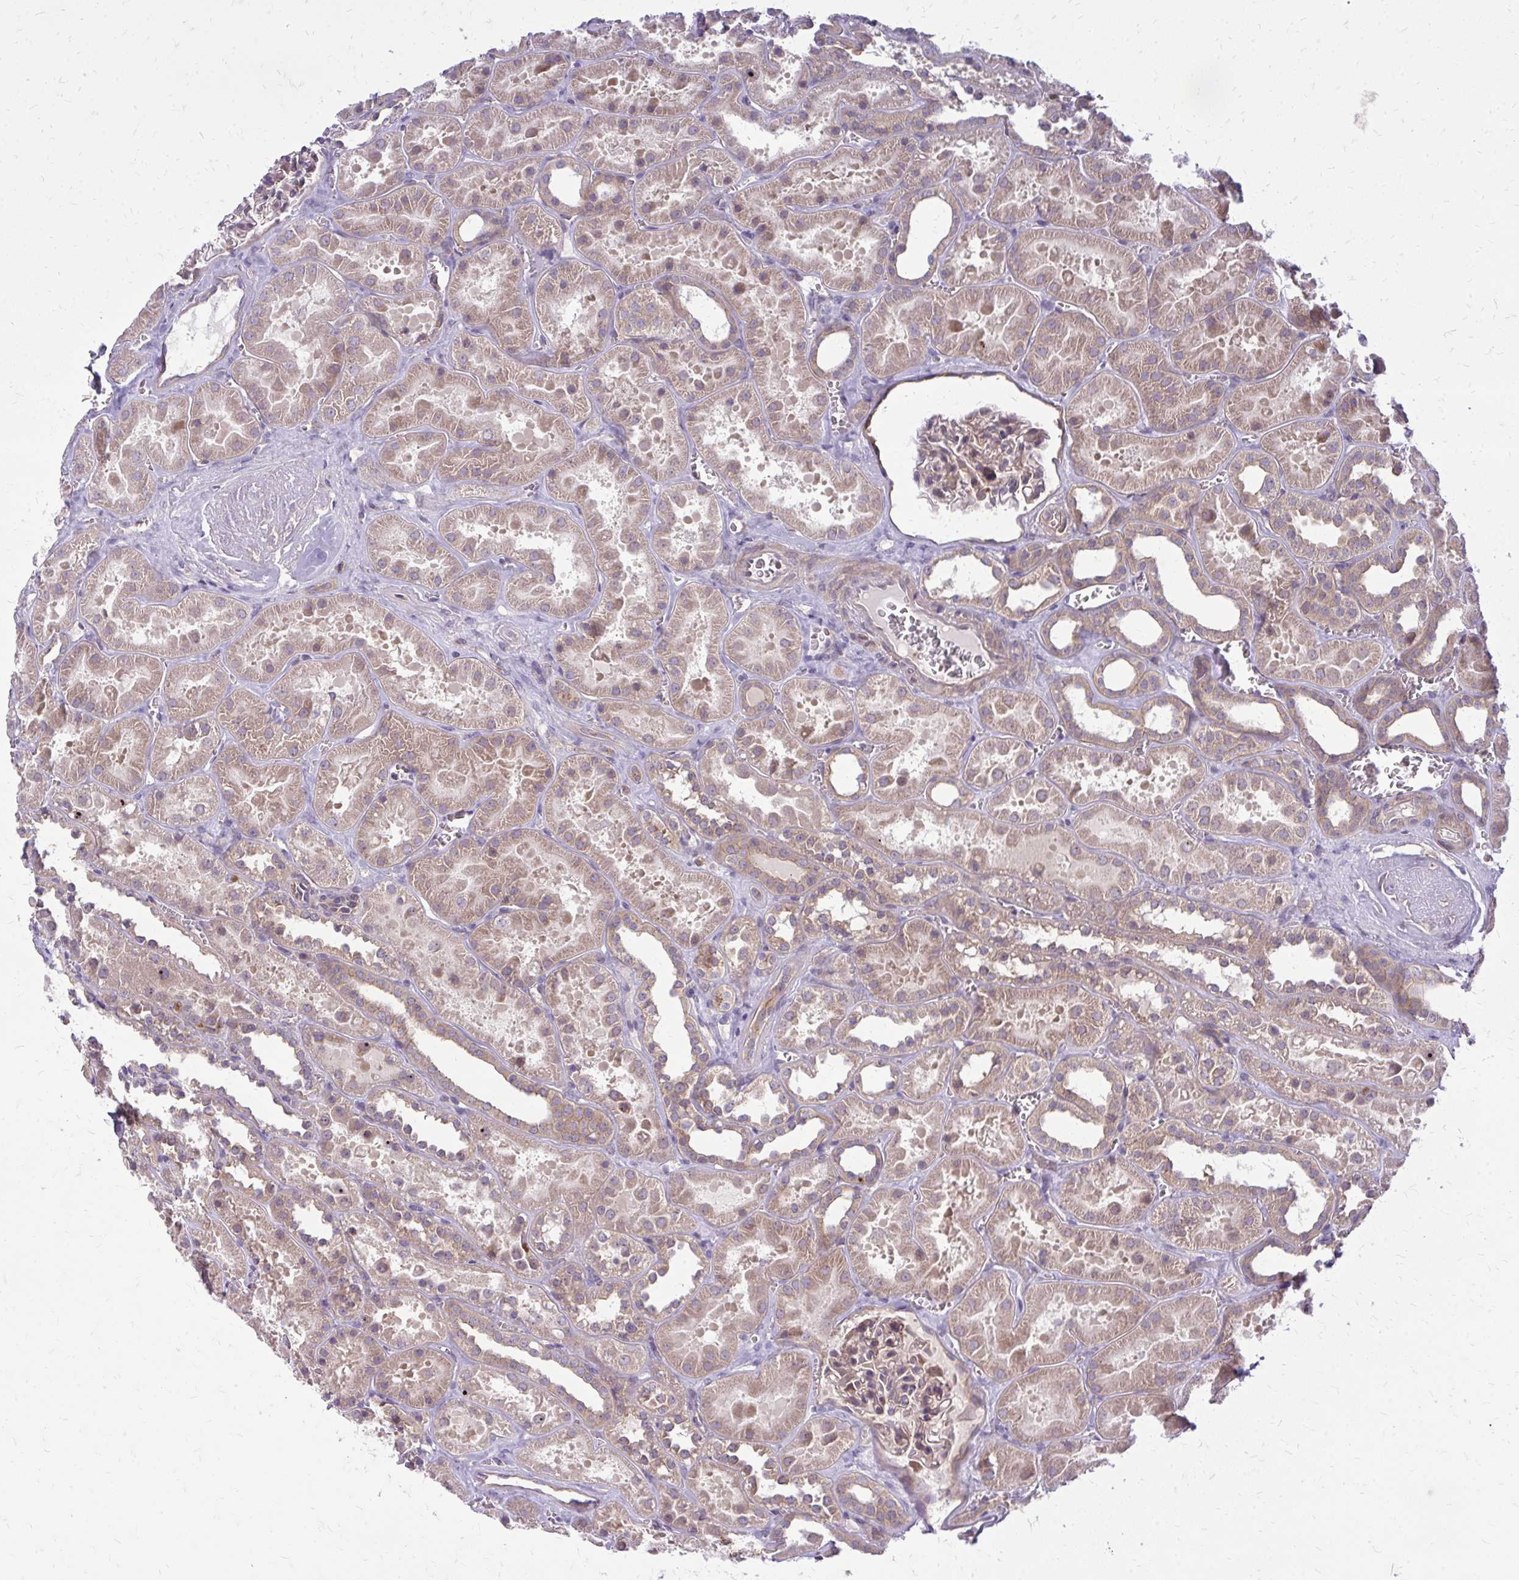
{"staining": {"intensity": "weak", "quantity": "25%-75%", "location": "cytoplasmic/membranous"}, "tissue": "kidney", "cell_type": "Cells in glomeruli", "image_type": "normal", "snomed": [{"axis": "morphology", "description": "Normal tissue, NOS"}, {"axis": "topography", "description": "Kidney"}], "caption": "The histopathology image demonstrates immunohistochemical staining of benign kidney. There is weak cytoplasmic/membranous expression is appreciated in about 25%-75% of cells in glomeruli. (DAB (3,3'-diaminobenzidine) = brown stain, brightfield microscopy at high magnification).", "gene": "OXNAD1", "patient": {"sex": "female", "age": 41}}